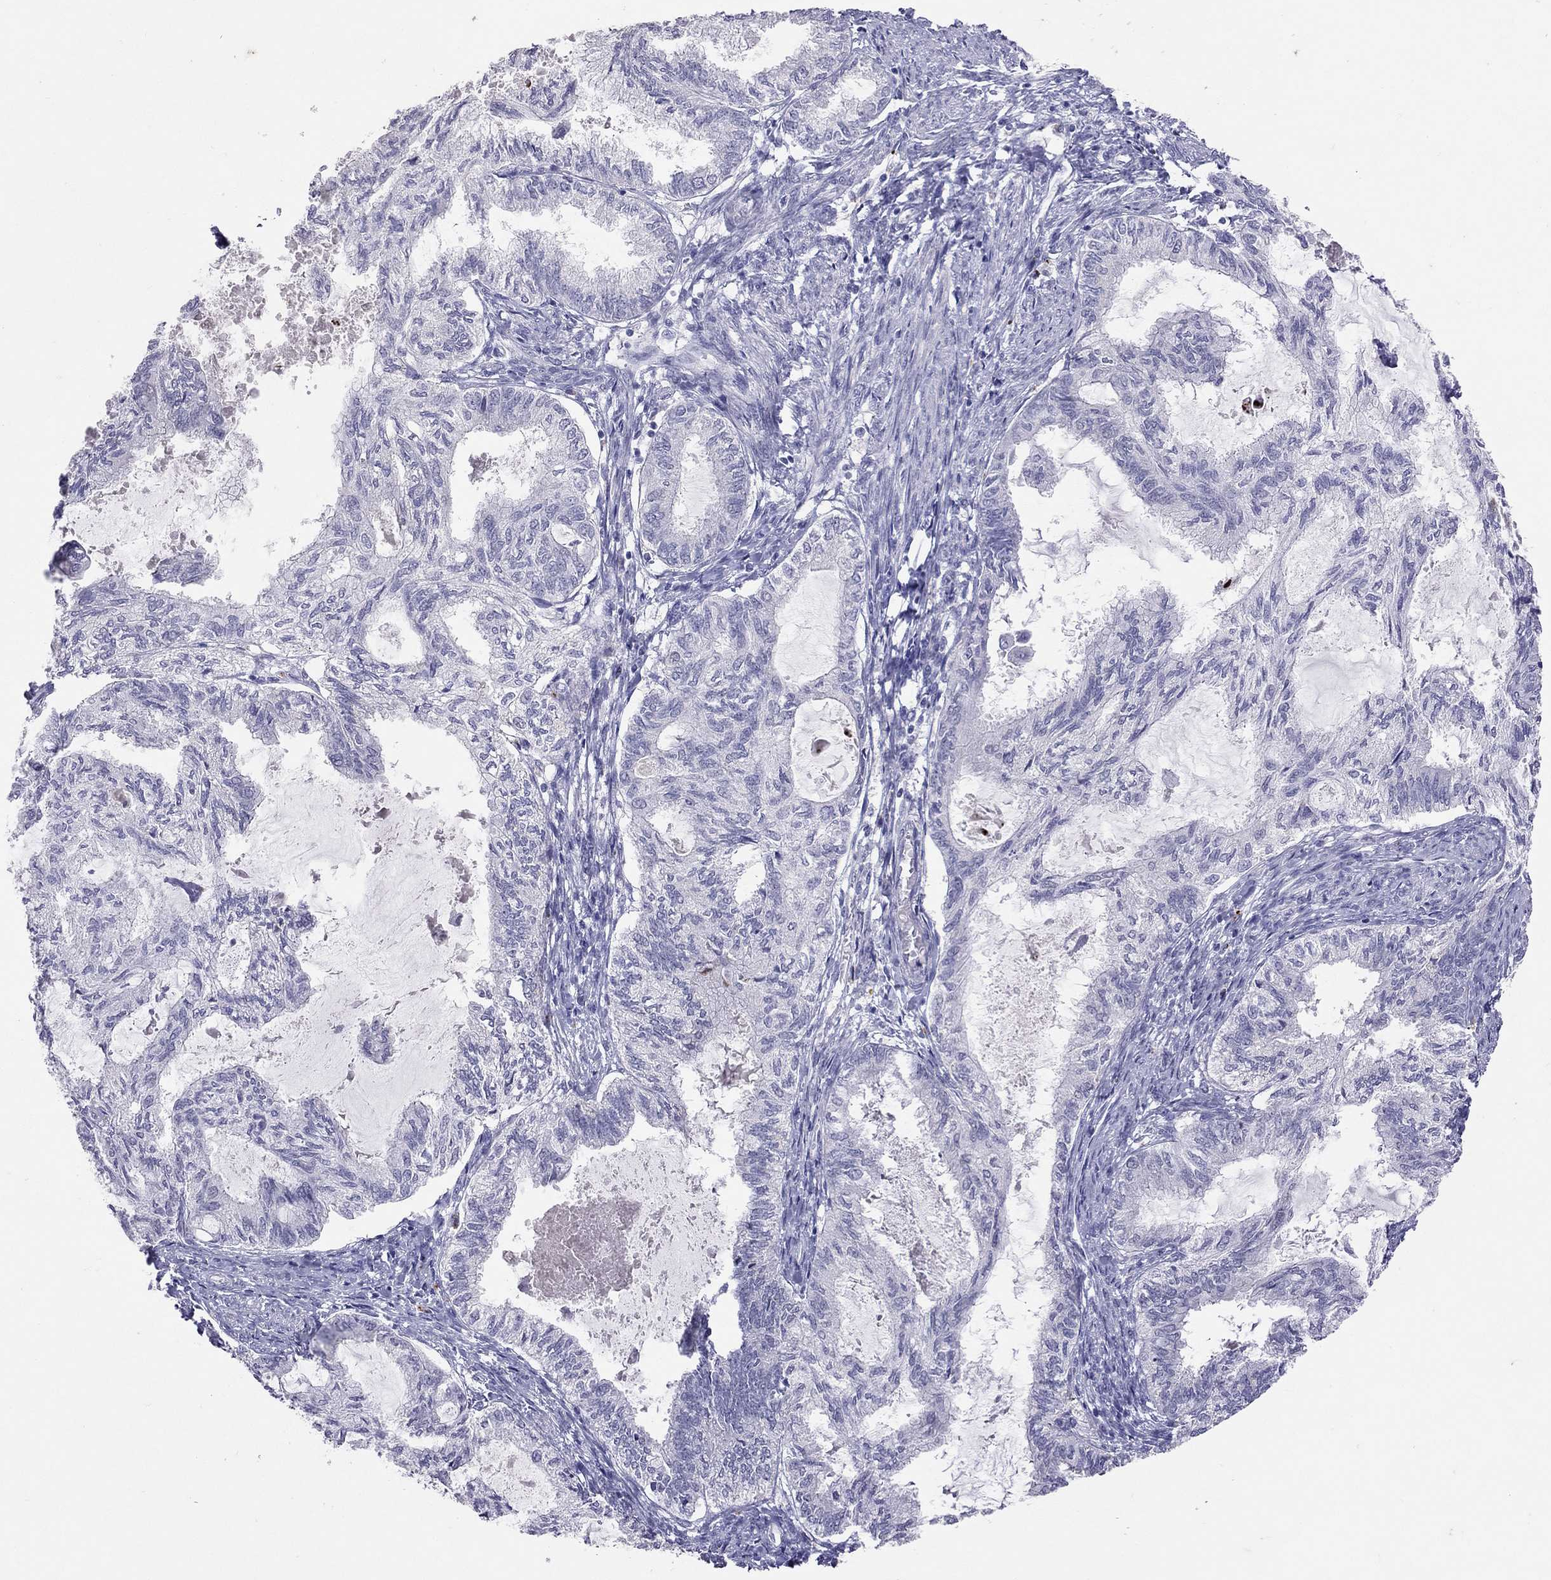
{"staining": {"intensity": "negative", "quantity": "none", "location": "none"}, "tissue": "endometrial cancer", "cell_type": "Tumor cells", "image_type": "cancer", "snomed": [{"axis": "morphology", "description": "Adenocarcinoma, NOS"}, {"axis": "topography", "description": "Endometrium"}], "caption": "The immunohistochemistry micrograph has no significant positivity in tumor cells of endometrial cancer (adenocarcinoma) tissue. (Brightfield microscopy of DAB (3,3'-diaminobenzidine) immunohistochemistry at high magnification).", "gene": "SLAMF1", "patient": {"sex": "female", "age": 86}}